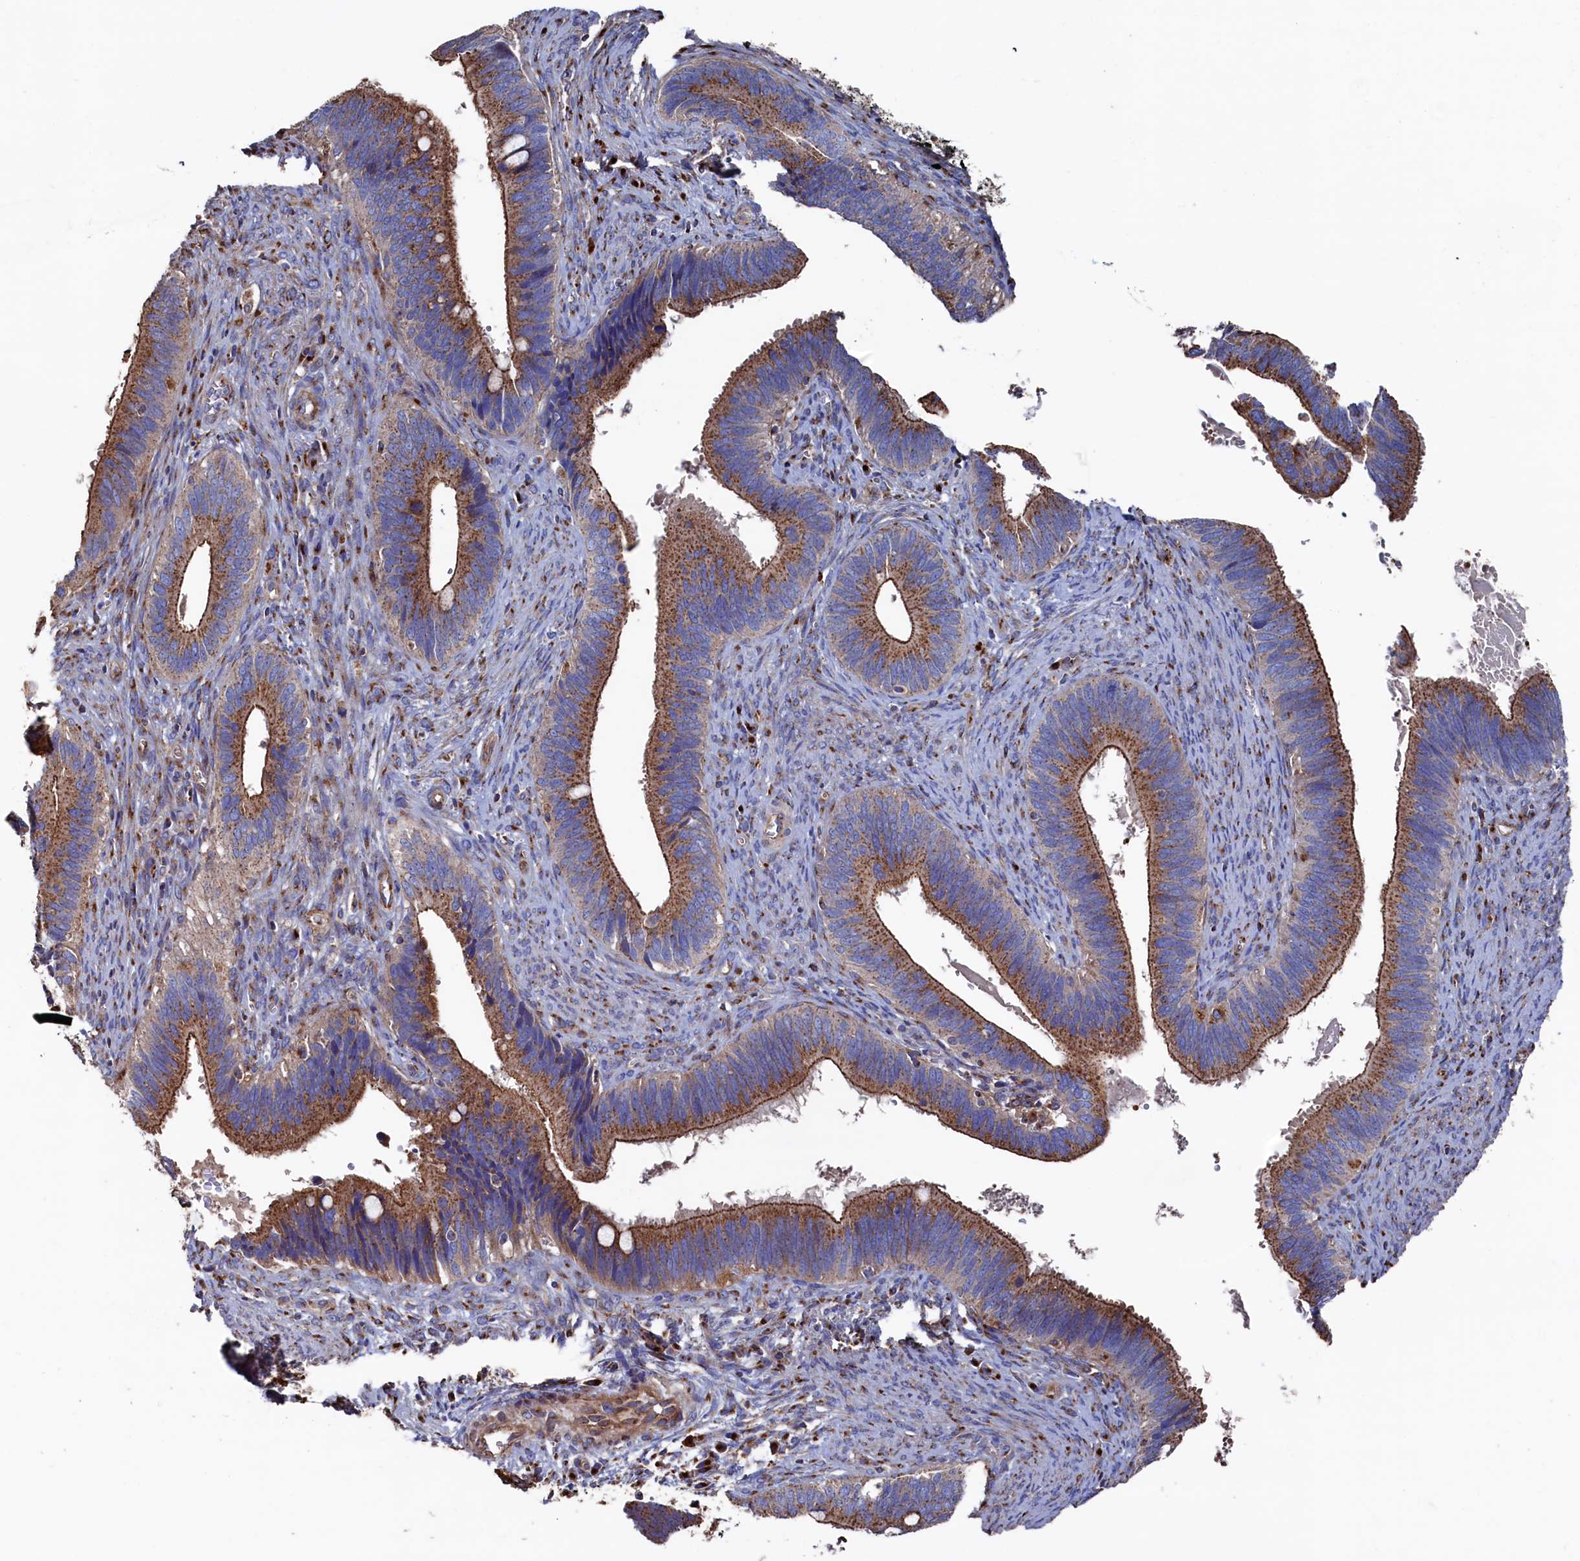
{"staining": {"intensity": "moderate", "quantity": ">75%", "location": "cytoplasmic/membranous"}, "tissue": "cervical cancer", "cell_type": "Tumor cells", "image_type": "cancer", "snomed": [{"axis": "morphology", "description": "Adenocarcinoma, NOS"}, {"axis": "topography", "description": "Cervix"}], "caption": "Immunohistochemical staining of adenocarcinoma (cervical) exhibits medium levels of moderate cytoplasmic/membranous protein expression in approximately >75% of tumor cells.", "gene": "PRRC1", "patient": {"sex": "female", "age": 42}}